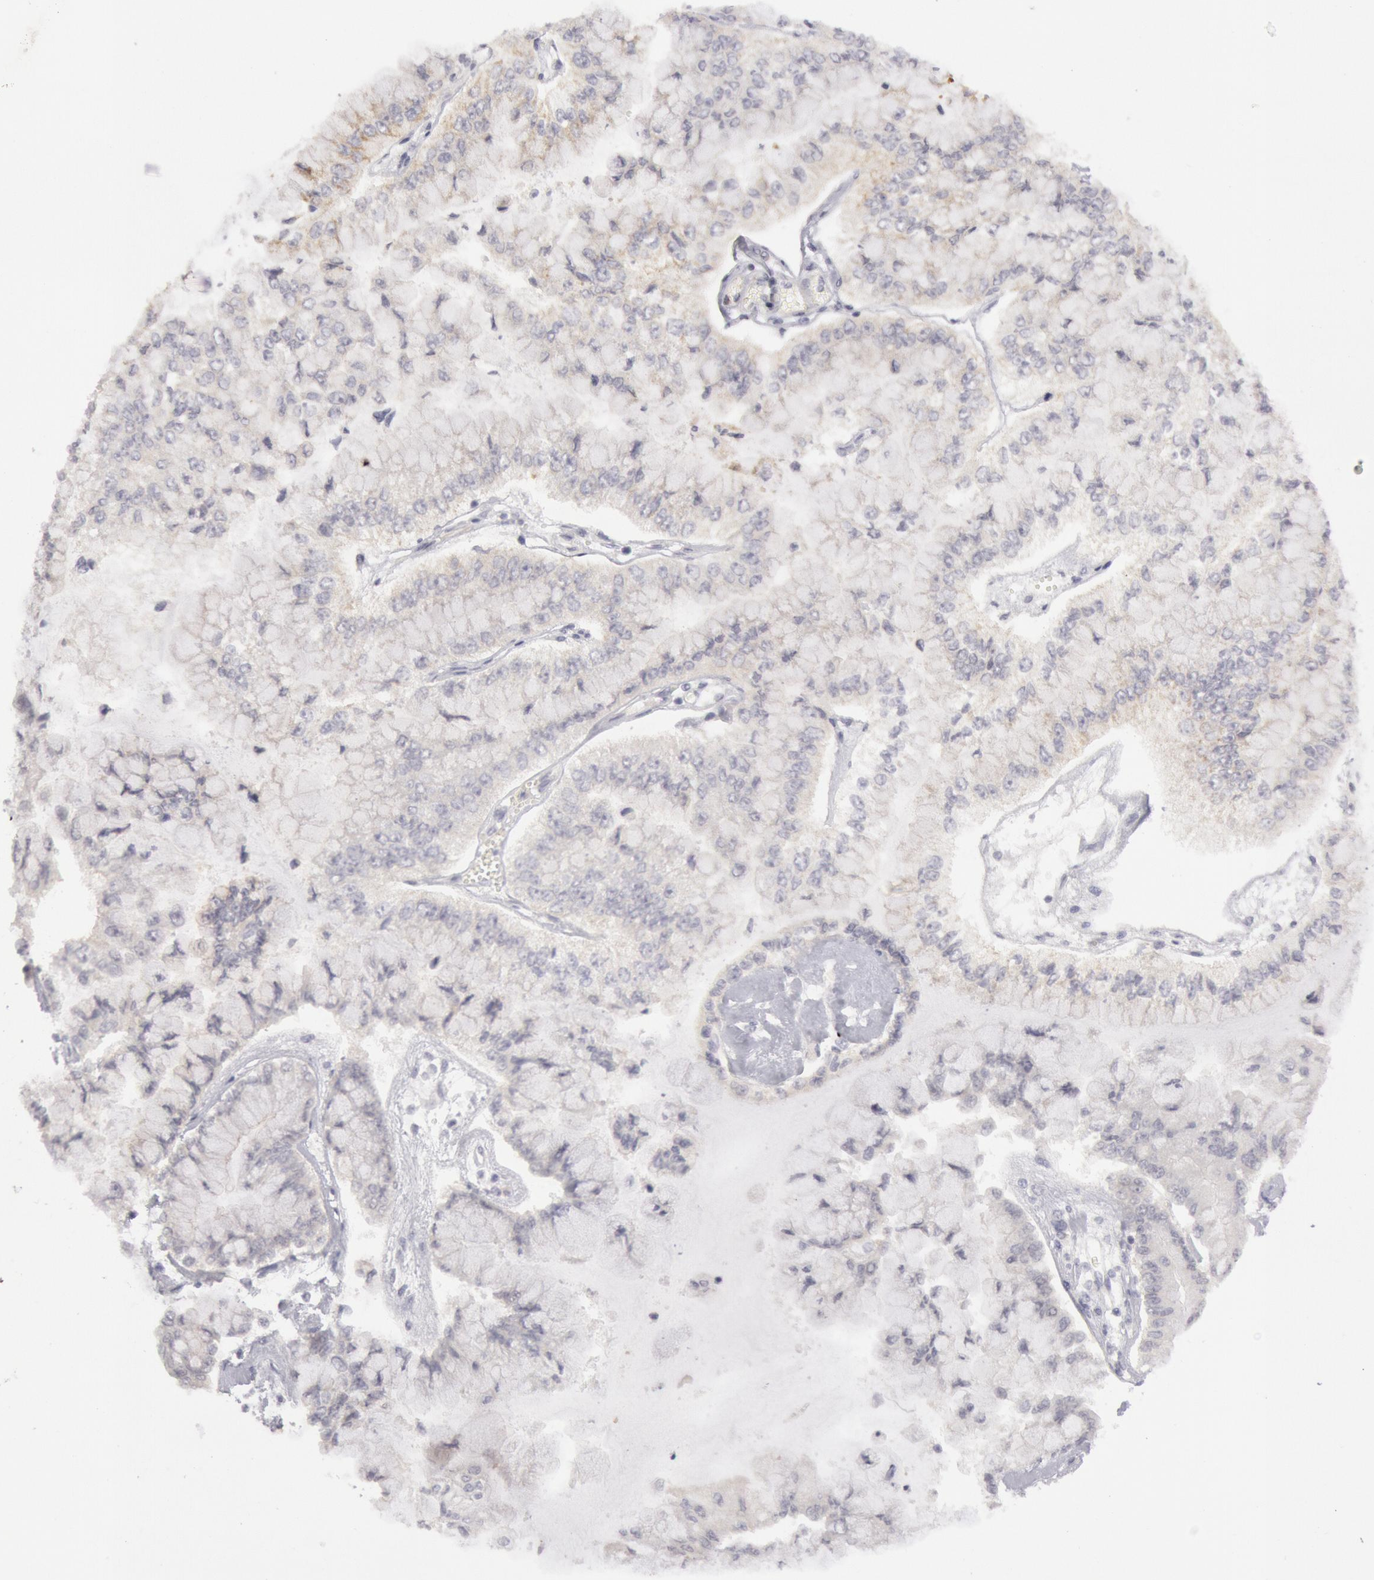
{"staining": {"intensity": "negative", "quantity": "none", "location": "none"}, "tissue": "liver cancer", "cell_type": "Tumor cells", "image_type": "cancer", "snomed": [{"axis": "morphology", "description": "Cholangiocarcinoma"}, {"axis": "topography", "description": "Liver"}], "caption": "The IHC micrograph has no significant expression in tumor cells of liver cancer (cholangiocarcinoma) tissue.", "gene": "JOSD1", "patient": {"sex": "female", "age": 79}}